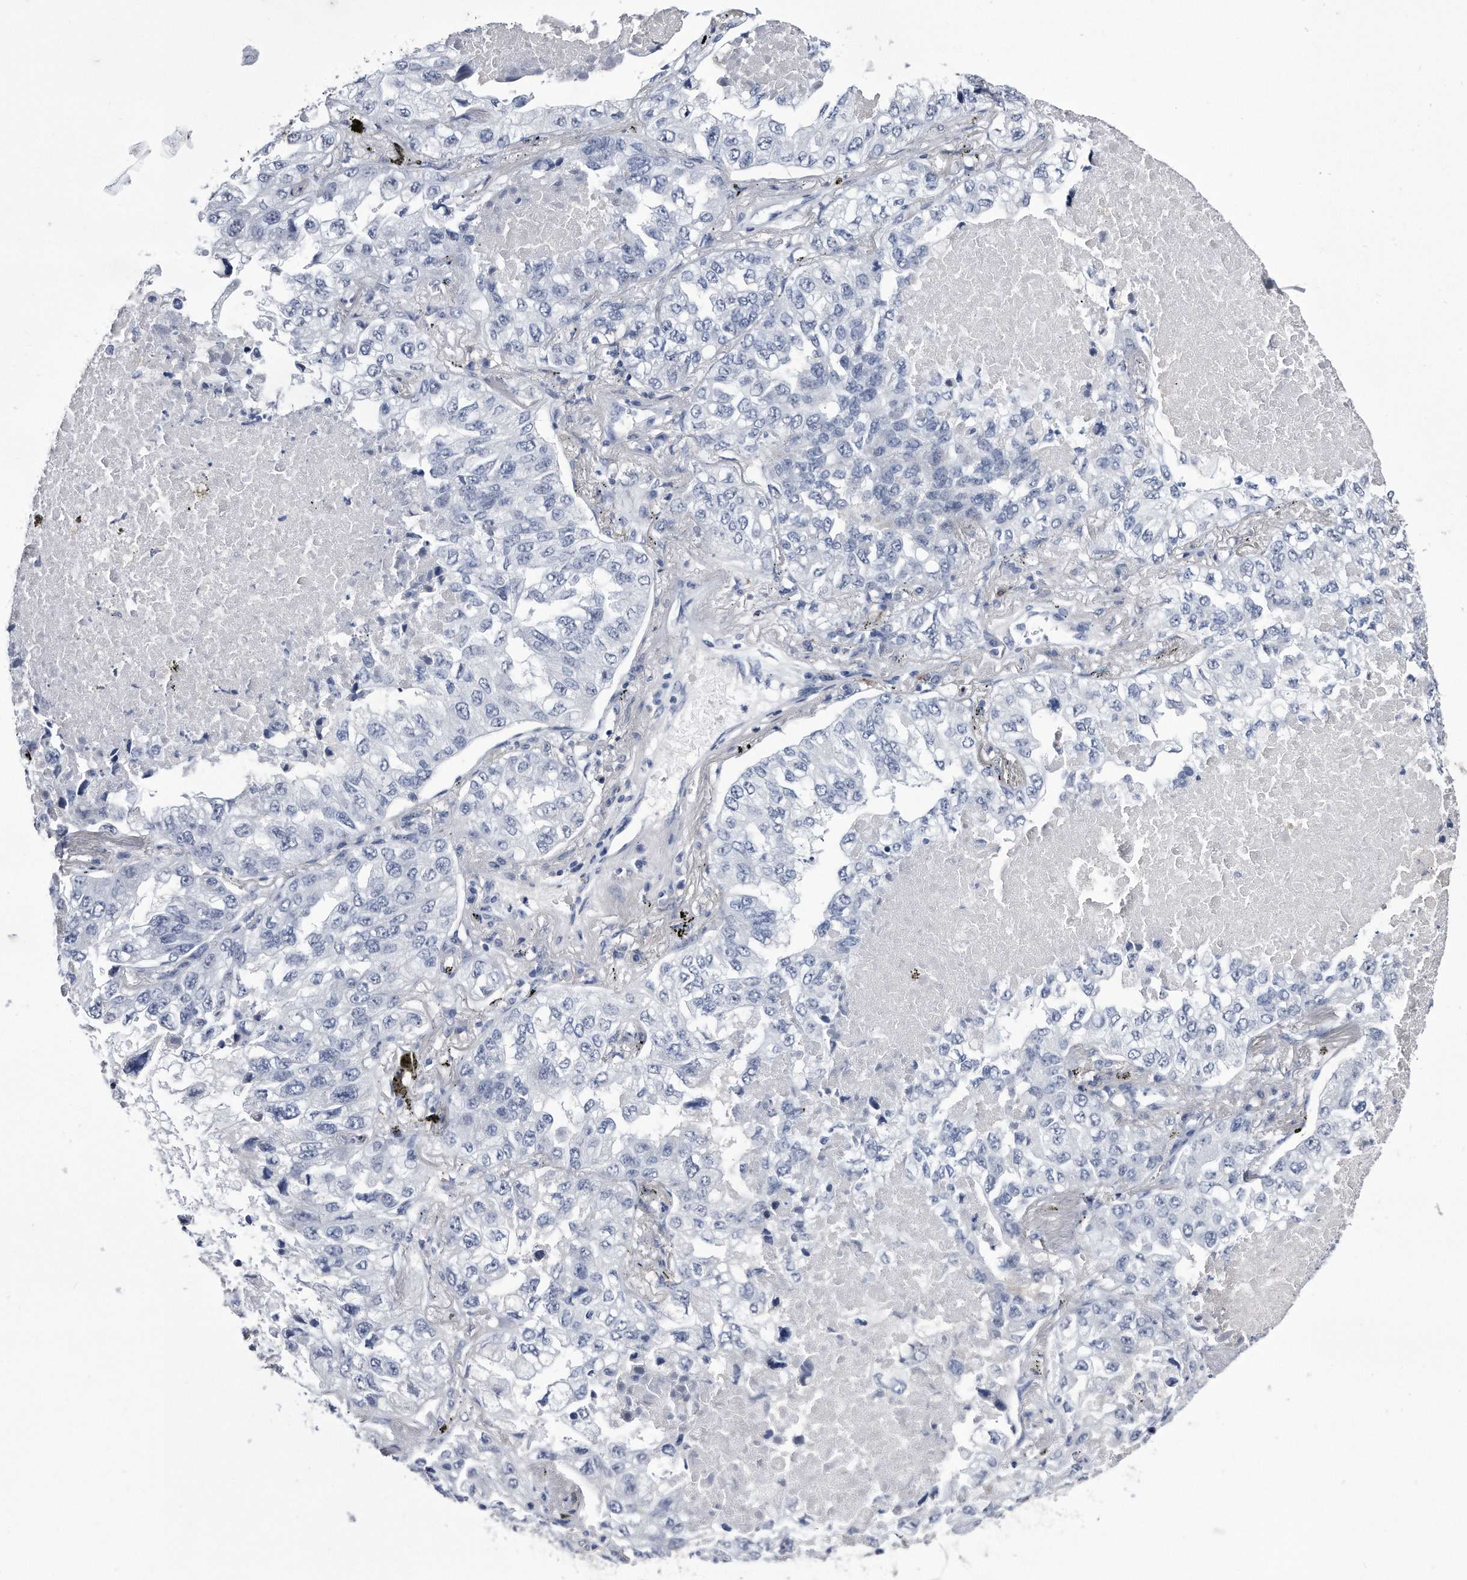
{"staining": {"intensity": "negative", "quantity": "none", "location": "none"}, "tissue": "lung cancer", "cell_type": "Tumor cells", "image_type": "cancer", "snomed": [{"axis": "morphology", "description": "Adenocarcinoma, NOS"}, {"axis": "topography", "description": "Lung"}], "caption": "A high-resolution photomicrograph shows IHC staining of adenocarcinoma (lung), which exhibits no significant staining in tumor cells. (DAB (3,3'-diaminobenzidine) immunohistochemistry (IHC), high magnification).", "gene": "KCTD8", "patient": {"sex": "male", "age": 65}}